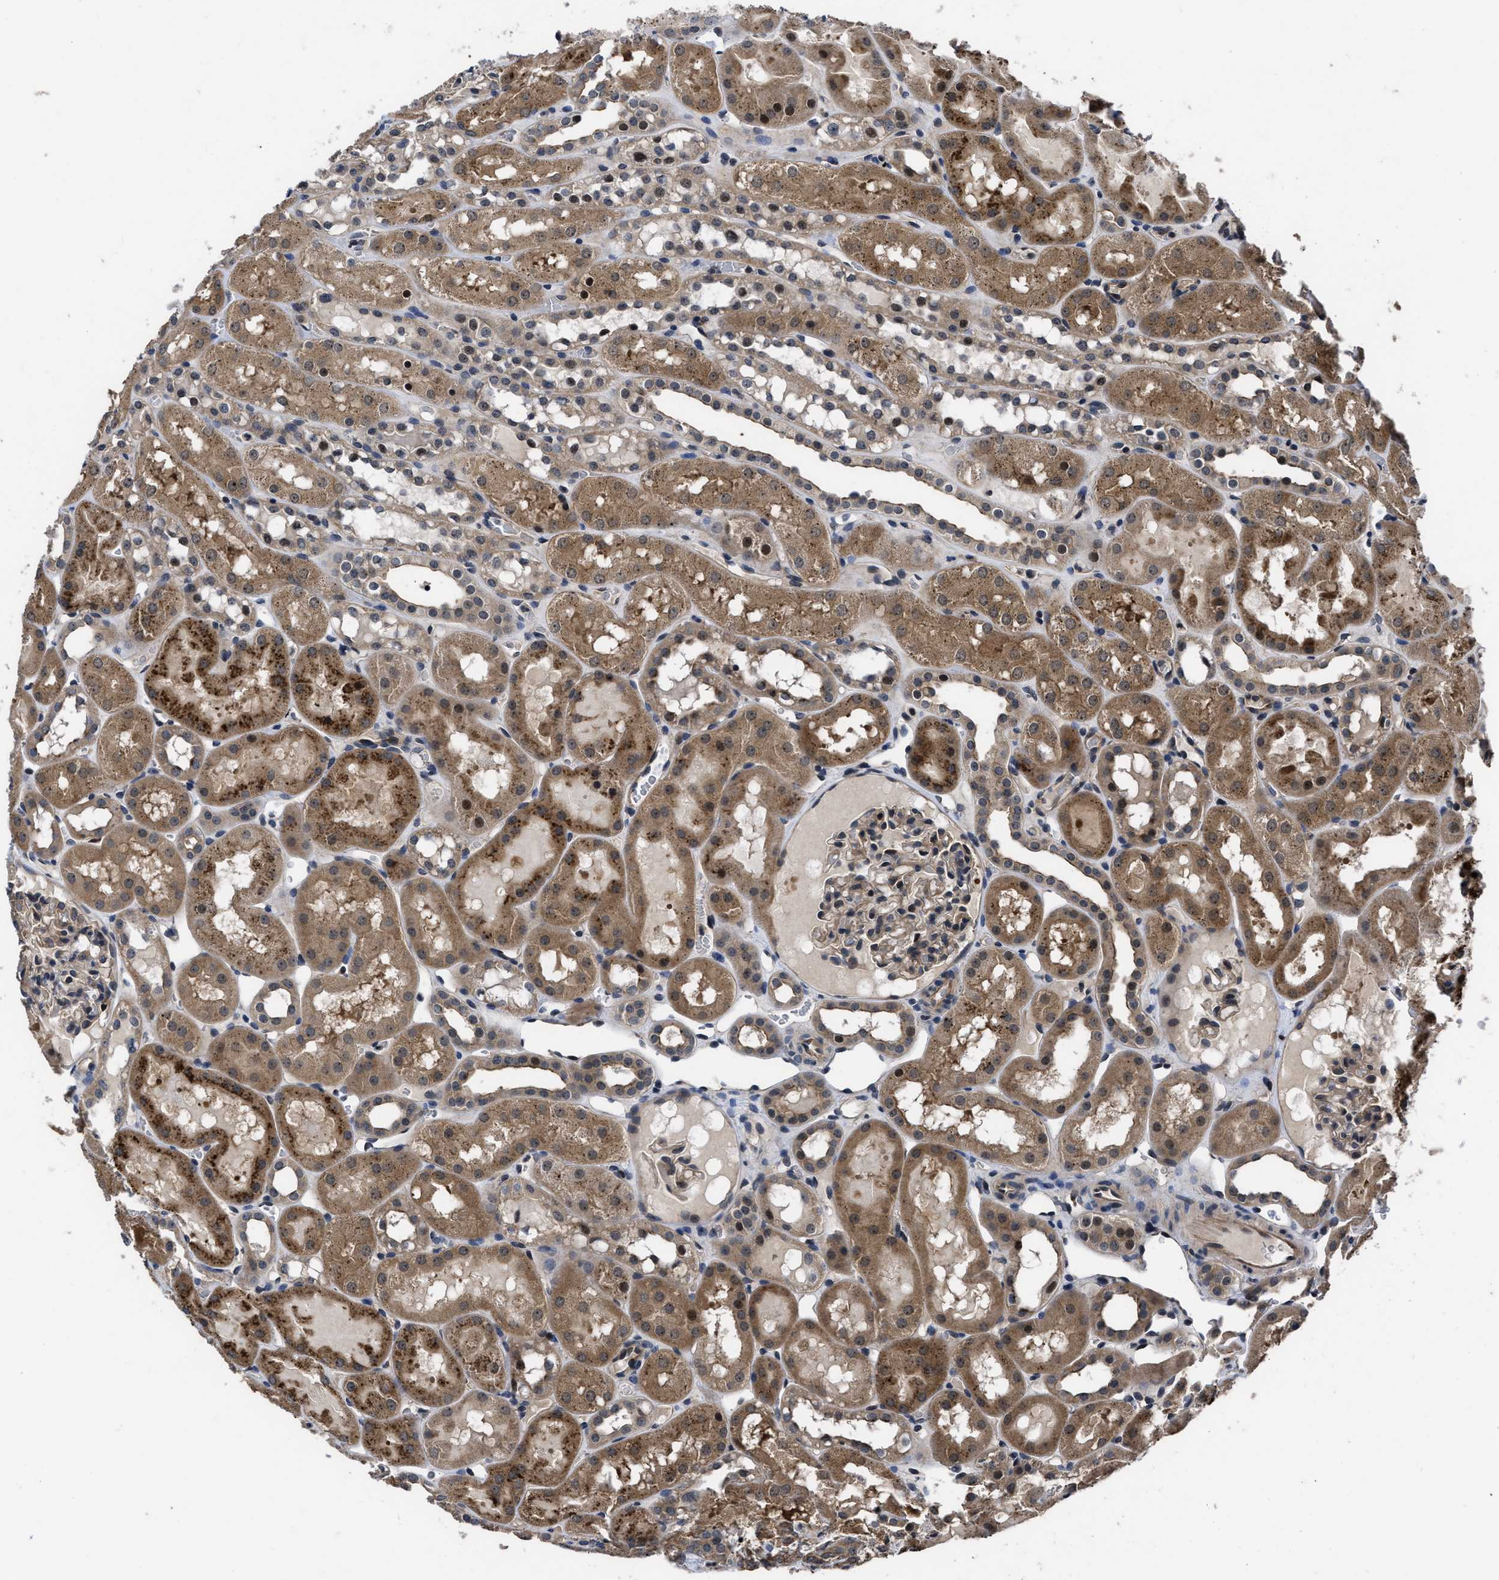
{"staining": {"intensity": "moderate", "quantity": "25%-75%", "location": "cytoplasmic/membranous"}, "tissue": "kidney", "cell_type": "Cells in glomeruli", "image_type": "normal", "snomed": [{"axis": "morphology", "description": "Normal tissue, NOS"}, {"axis": "topography", "description": "Kidney"}, {"axis": "topography", "description": "Urinary bladder"}], "caption": "Moderate cytoplasmic/membranous protein expression is seen in approximately 25%-75% of cells in glomeruli in kidney.", "gene": "DNAJC14", "patient": {"sex": "male", "age": 16}}